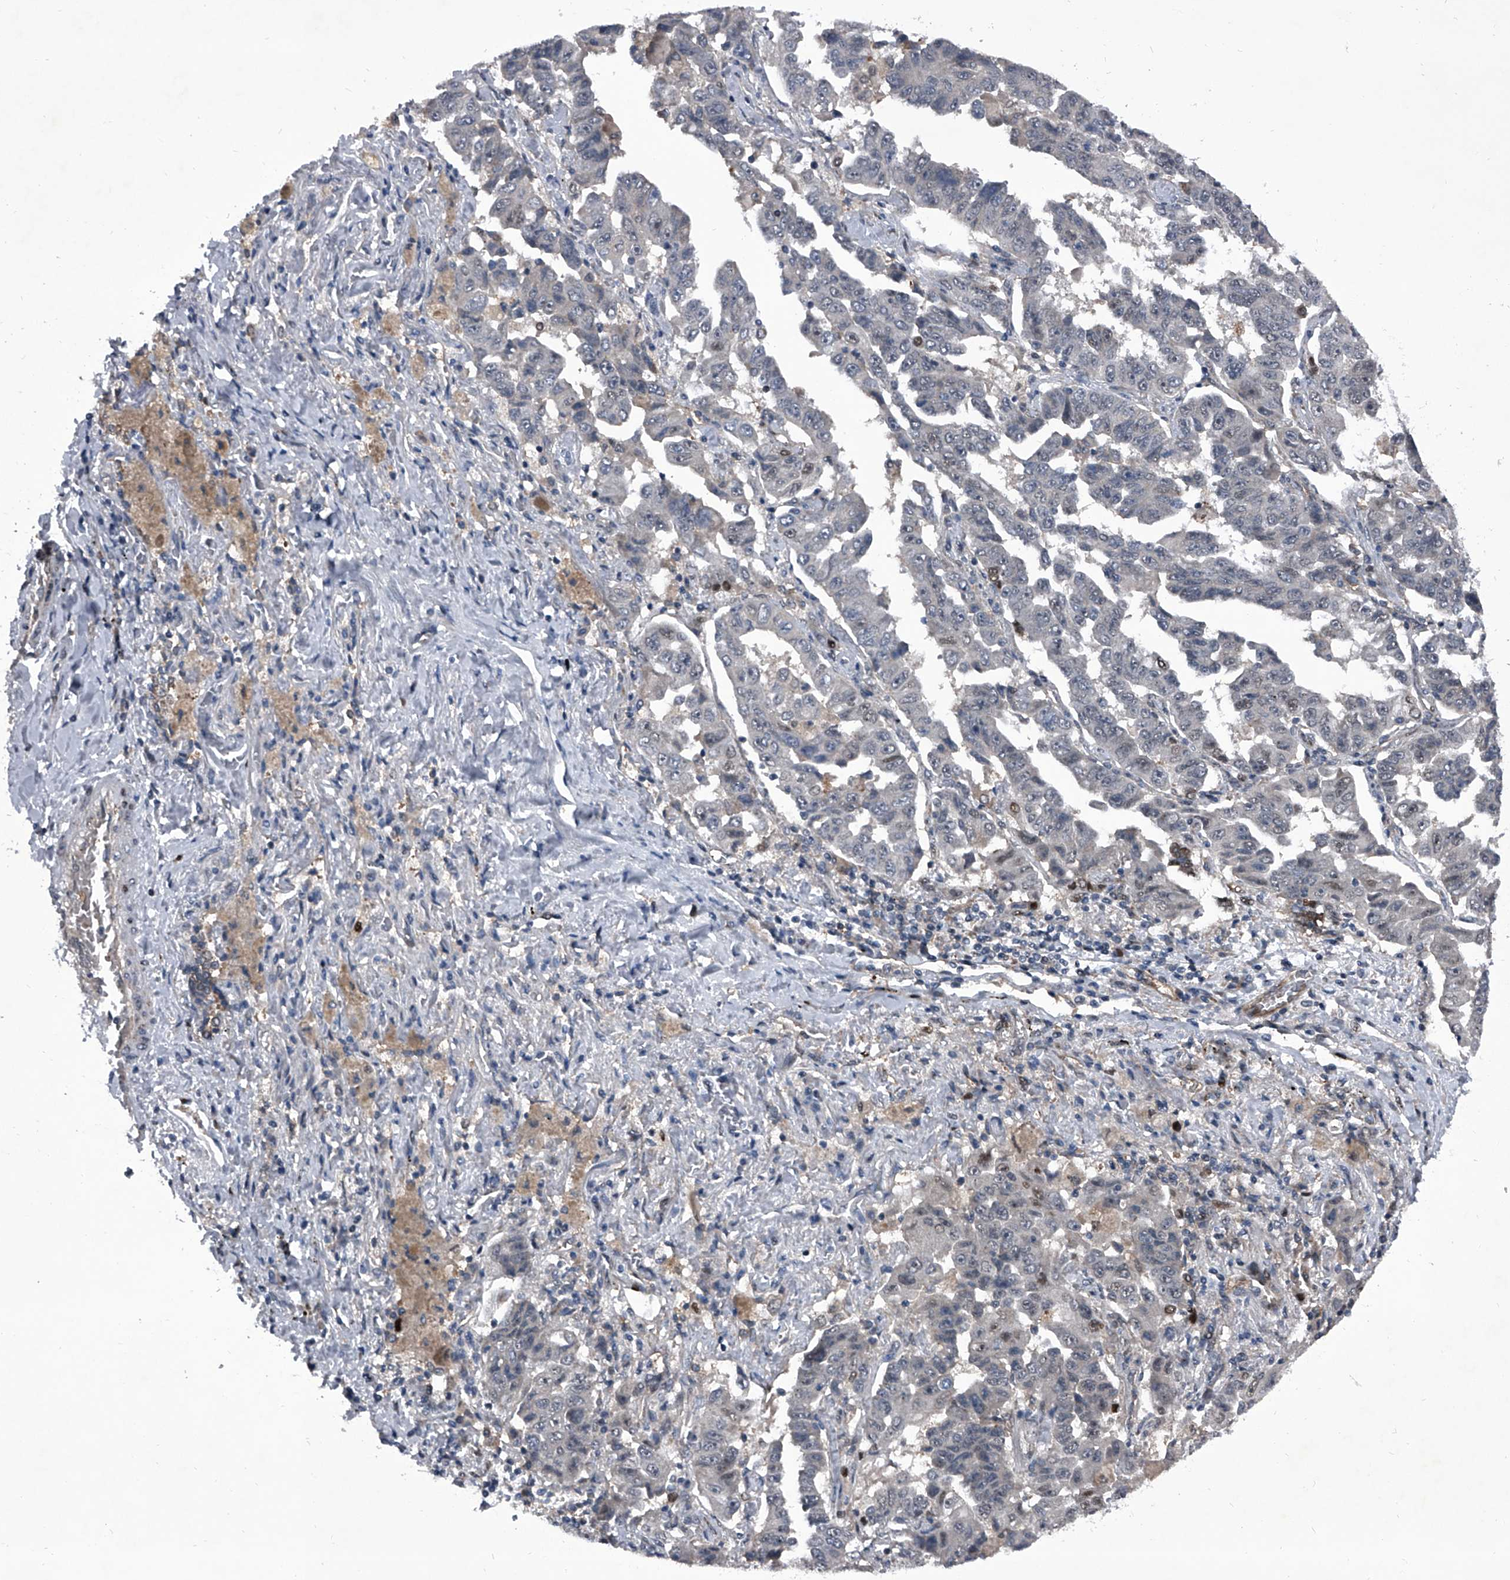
{"staining": {"intensity": "negative", "quantity": "none", "location": "none"}, "tissue": "lung cancer", "cell_type": "Tumor cells", "image_type": "cancer", "snomed": [{"axis": "morphology", "description": "Adenocarcinoma, NOS"}, {"axis": "topography", "description": "Lung"}], "caption": "A high-resolution histopathology image shows immunohistochemistry (IHC) staining of adenocarcinoma (lung), which demonstrates no significant expression in tumor cells. (DAB (3,3'-diaminobenzidine) immunohistochemistry (IHC), high magnification).", "gene": "ELK4", "patient": {"sex": "female", "age": 51}}